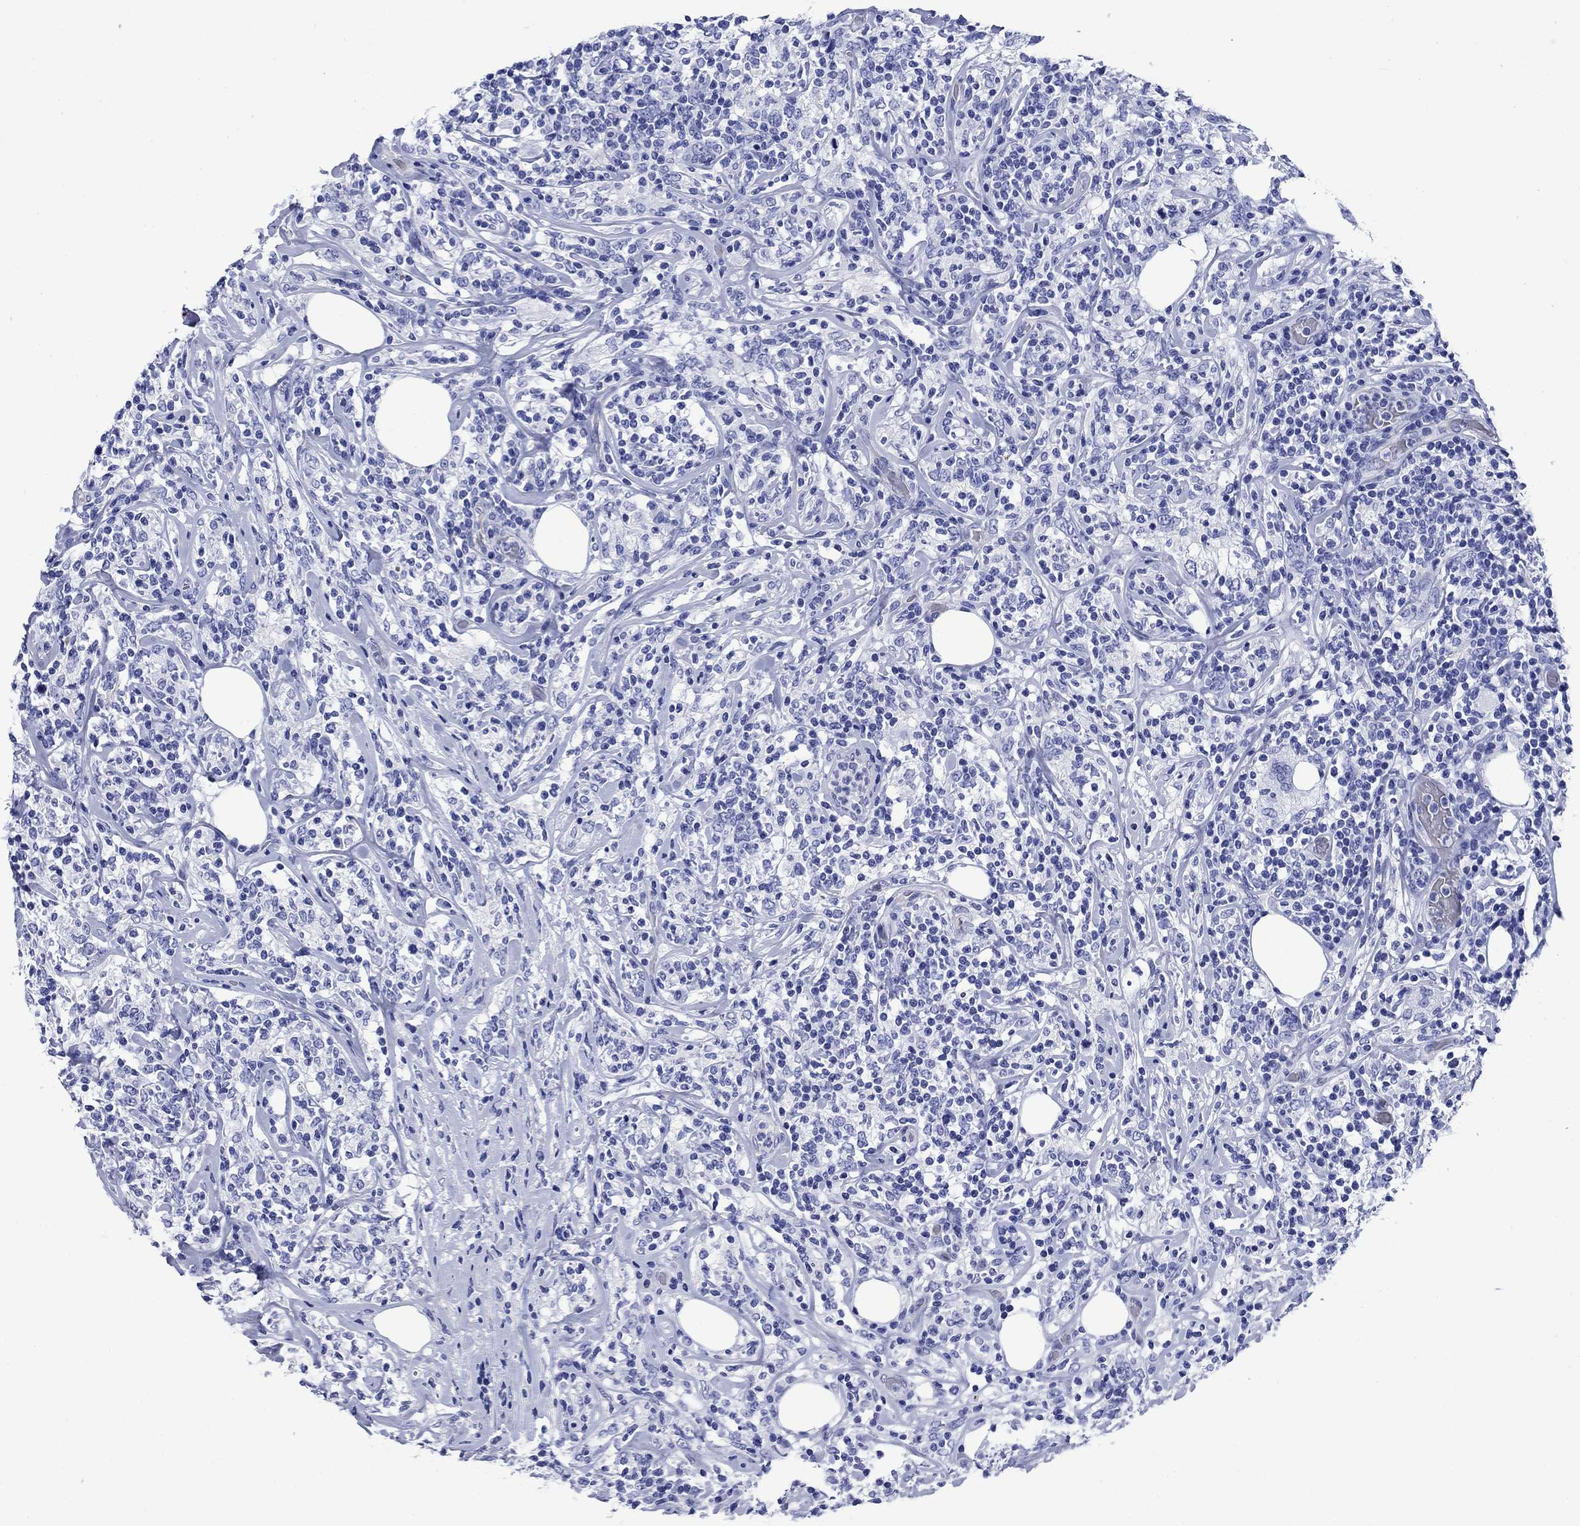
{"staining": {"intensity": "negative", "quantity": "none", "location": "none"}, "tissue": "lymphoma", "cell_type": "Tumor cells", "image_type": "cancer", "snomed": [{"axis": "morphology", "description": "Malignant lymphoma, non-Hodgkin's type, High grade"}, {"axis": "topography", "description": "Lymph node"}], "caption": "Immunohistochemistry (IHC) of human lymphoma demonstrates no positivity in tumor cells.", "gene": "SLC1A2", "patient": {"sex": "female", "age": 84}}